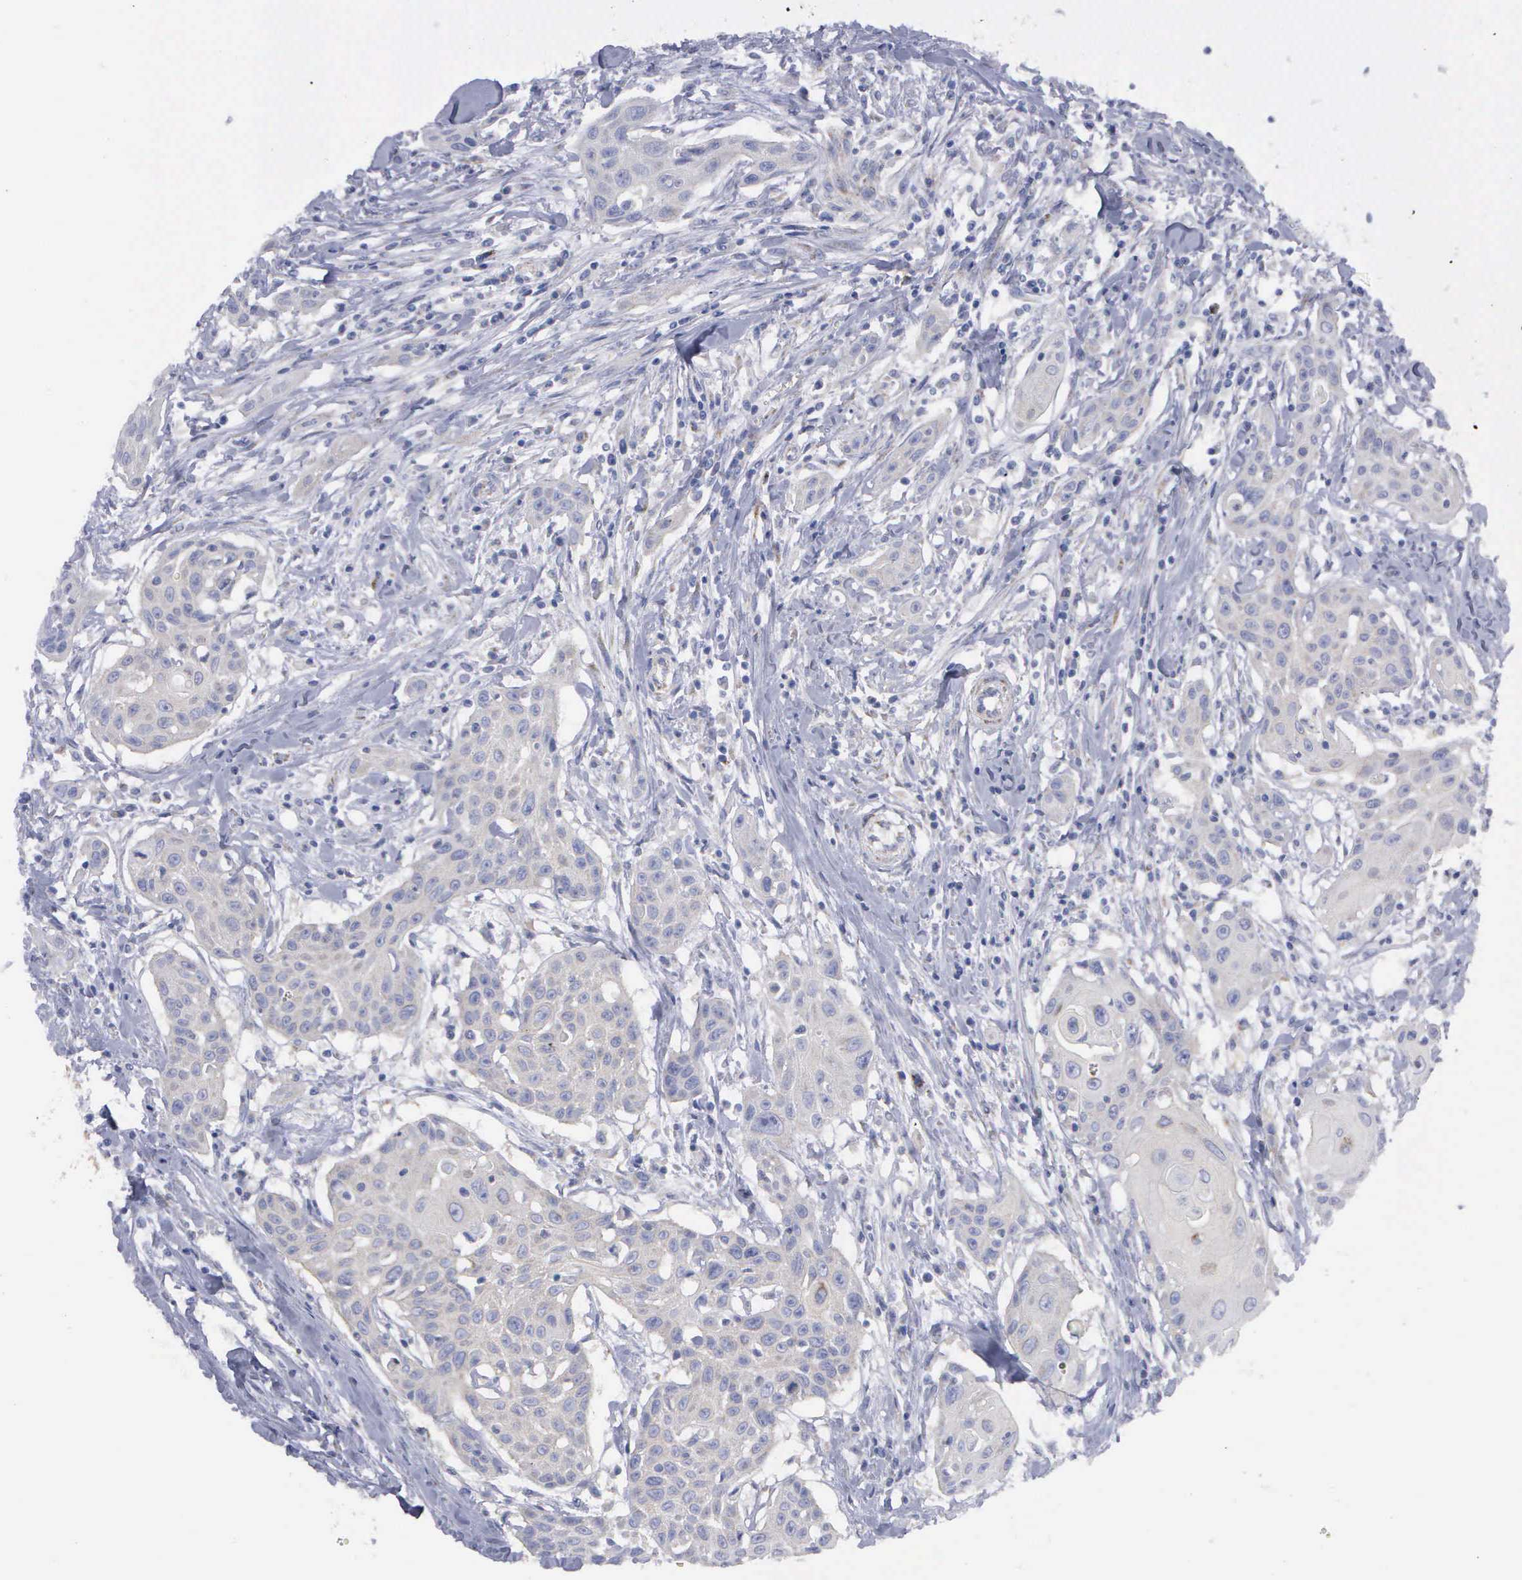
{"staining": {"intensity": "negative", "quantity": "none", "location": "none"}, "tissue": "head and neck cancer", "cell_type": "Tumor cells", "image_type": "cancer", "snomed": [{"axis": "morphology", "description": "Squamous cell carcinoma, NOS"}, {"axis": "morphology", "description": "Squamous cell carcinoma, metastatic, NOS"}, {"axis": "topography", "description": "Lymph node"}, {"axis": "topography", "description": "Salivary gland"}, {"axis": "topography", "description": "Head-Neck"}], "caption": "This is a photomicrograph of IHC staining of head and neck metastatic squamous cell carcinoma, which shows no positivity in tumor cells.", "gene": "APOOL", "patient": {"sex": "female", "age": 74}}